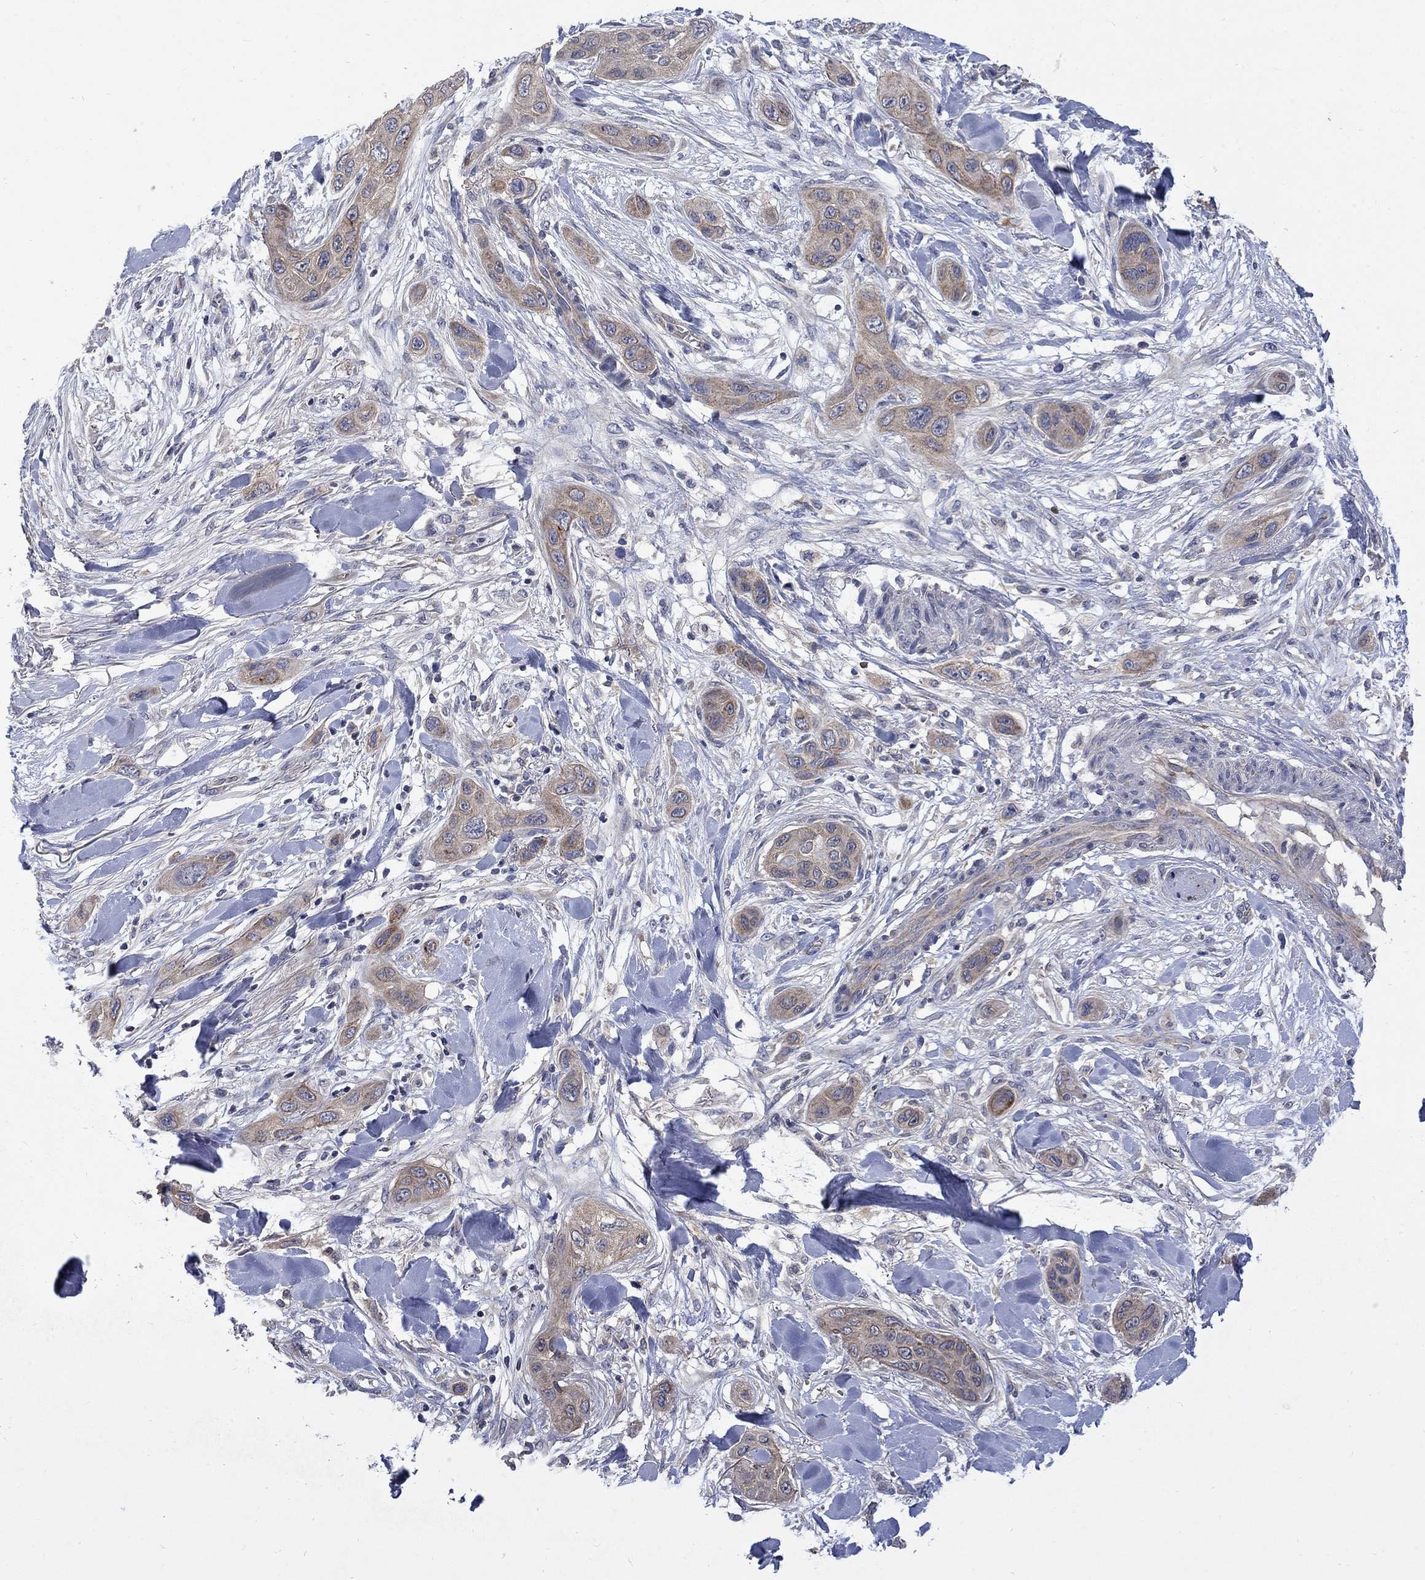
{"staining": {"intensity": "weak", "quantity": ">75%", "location": "cytoplasmic/membranous"}, "tissue": "skin cancer", "cell_type": "Tumor cells", "image_type": "cancer", "snomed": [{"axis": "morphology", "description": "Squamous cell carcinoma, NOS"}, {"axis": "topography", "description": "Skin"}], "caption": "High-power microscopy captured an immunohistochemistry micrograph of skin squamous cell carcinoma, revealing weak cytoplasmic/membranous expression in about >75% of tumor cells.", "gene": "HSPA12A", "patient": {"sex": "male", "age": 78}}